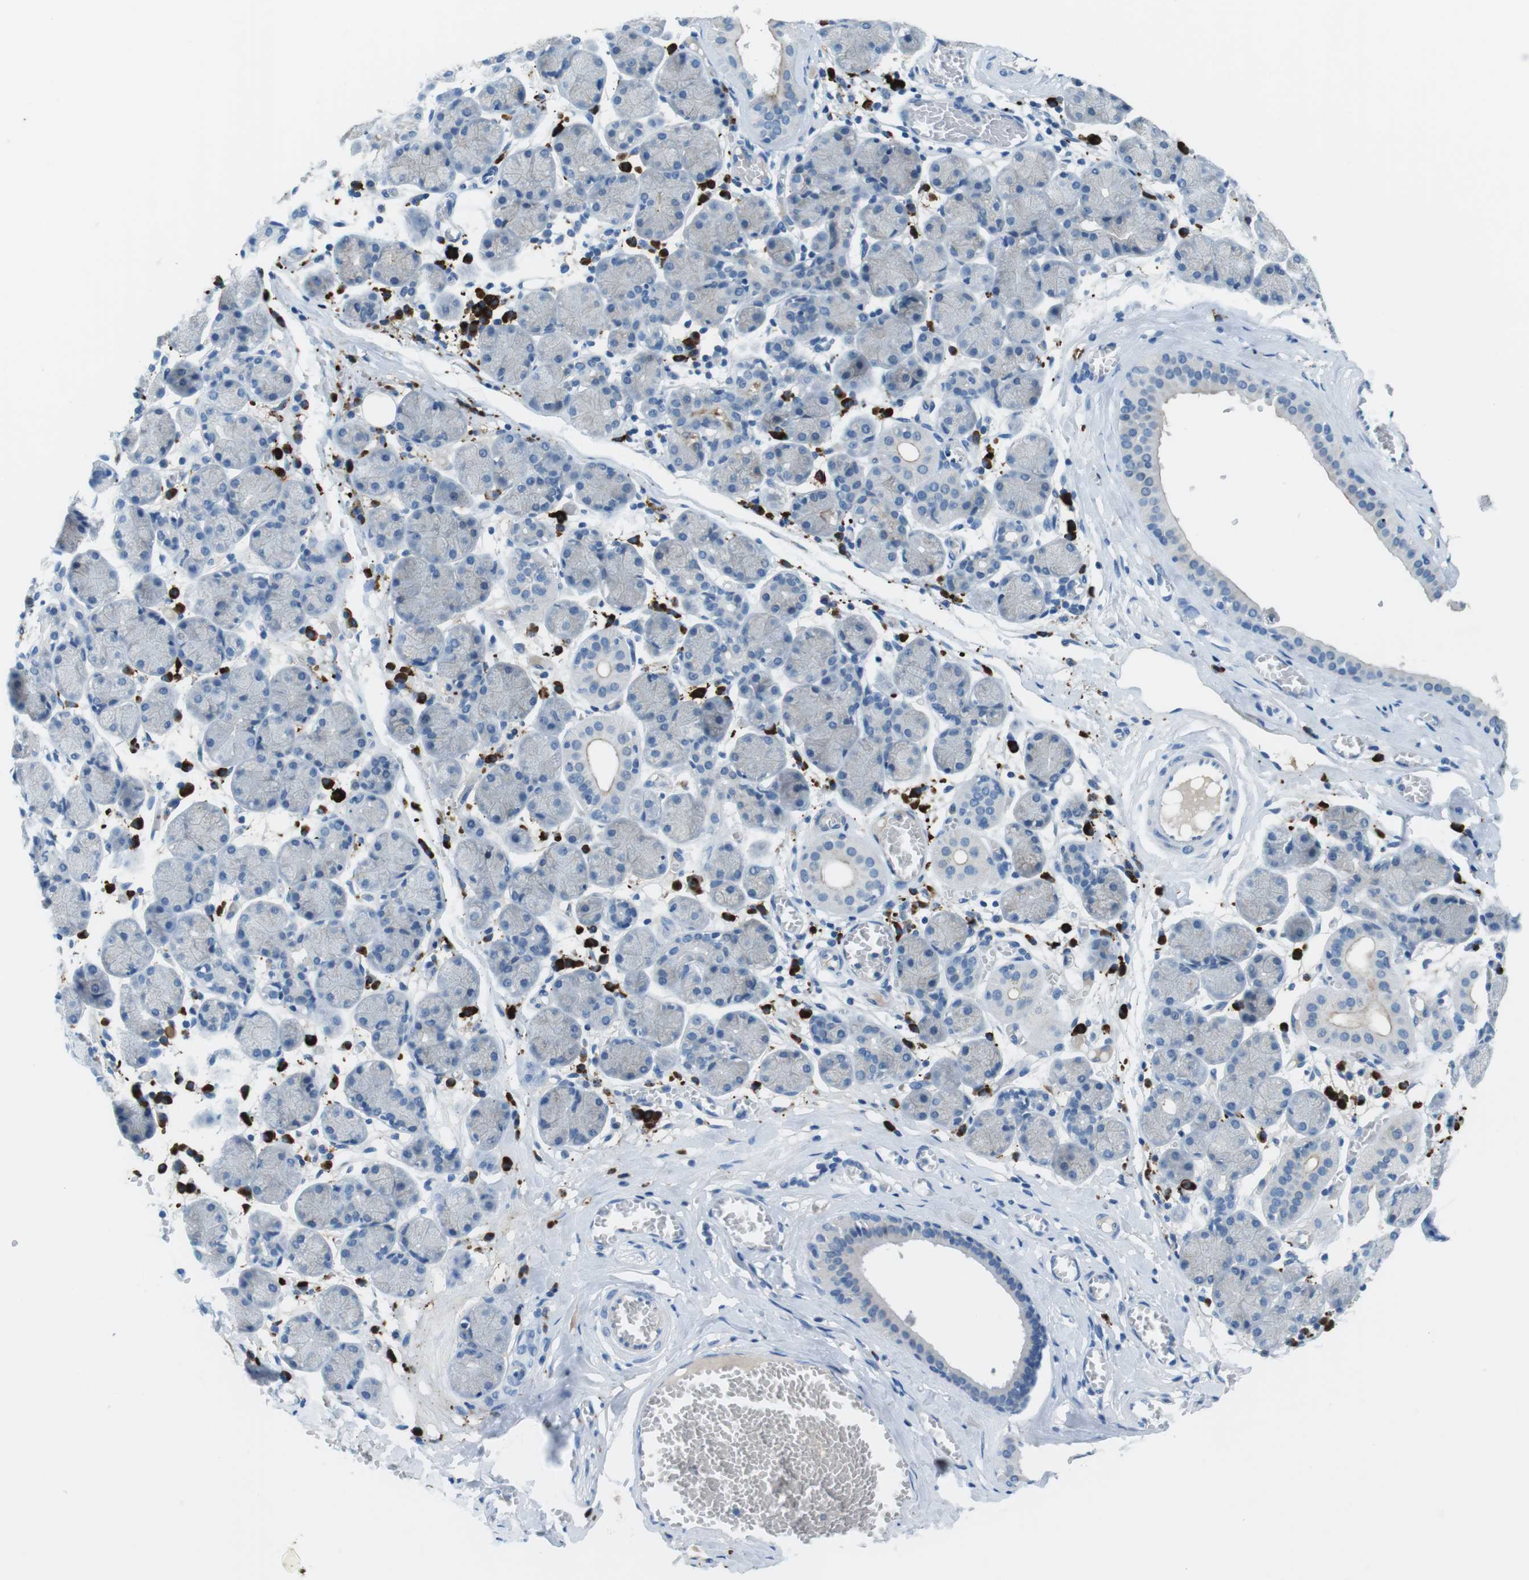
{"staining": {"intensity": "negative", "quantity": "none", "location": "none"}, "tissue": "salivary gland", "cell_type": "Glandular cells", "image_type": "normal", "snomed": [{"axis": "morphology", "description": "Normal tissue, NOS"}, {"axis": "topography", "description": "Salivary gland"}], "caption": "This is an IHC histopathology image of benign salivary gland. There is no expression in glandular cells.", "gene": "SLC35A3", "patient": {"sex": "female", "age": 24}}